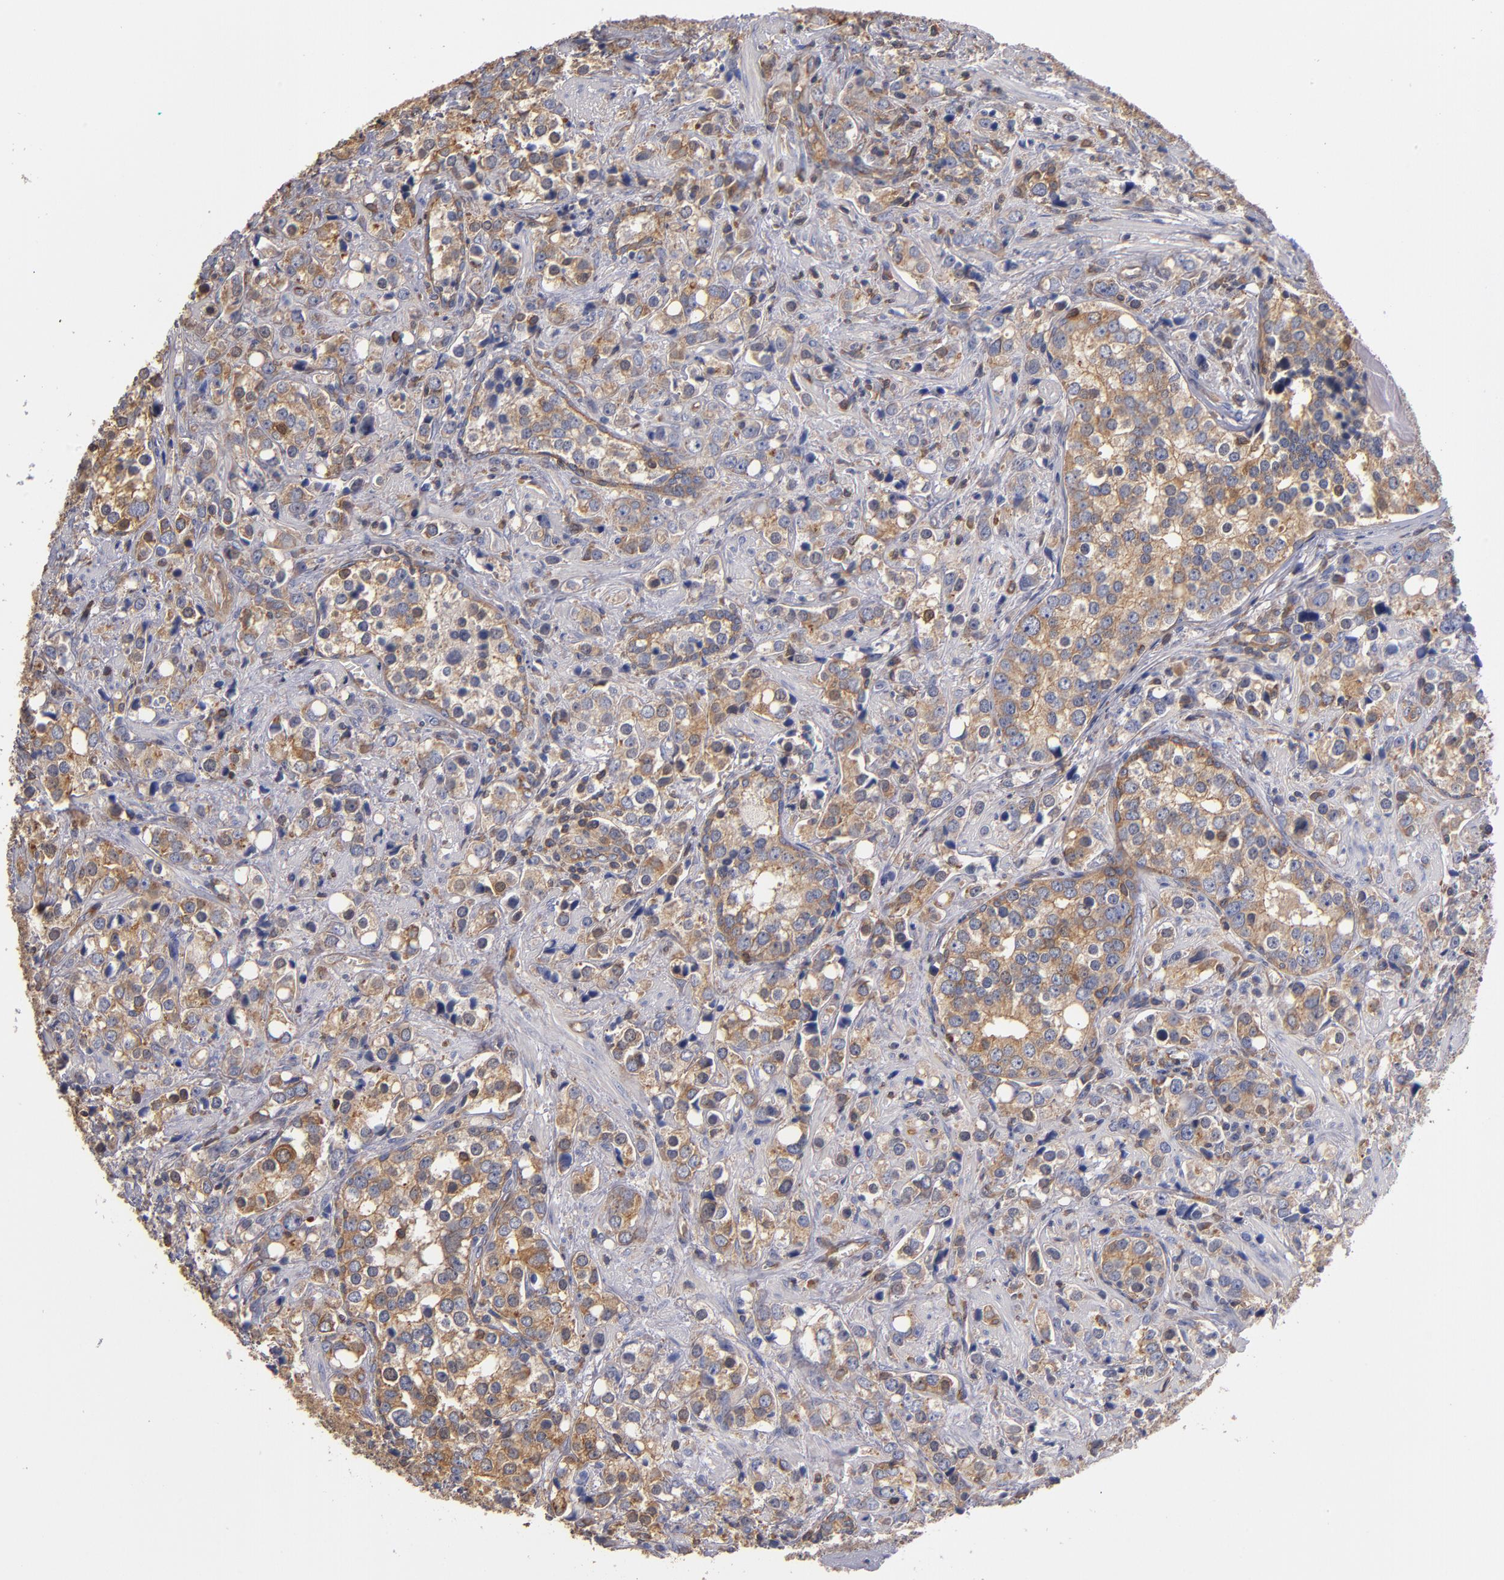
{"staining": {"intensity": "moderate", "quantity": ">75%", "location": "cytoplasmic/membranous"}, "tissue": "prostate cancer", "cell_type": "Tumor cells", "image_type": "cancer", "snomed": [{"axis": "morphology", "description": "Adenocarcinoma, High grade"}, {"axis": "topography", "description": "Prostate"}], "caption": "About >75% of tumor cells in prostate cancer (high-grade adenocarcinoma) reveal moderate cytoplasmic/membranous protein expression as visualized by brown immunohistochemical staining.", "gene": "ESYT2", "patient": {"sex": "male", "age": 71}}